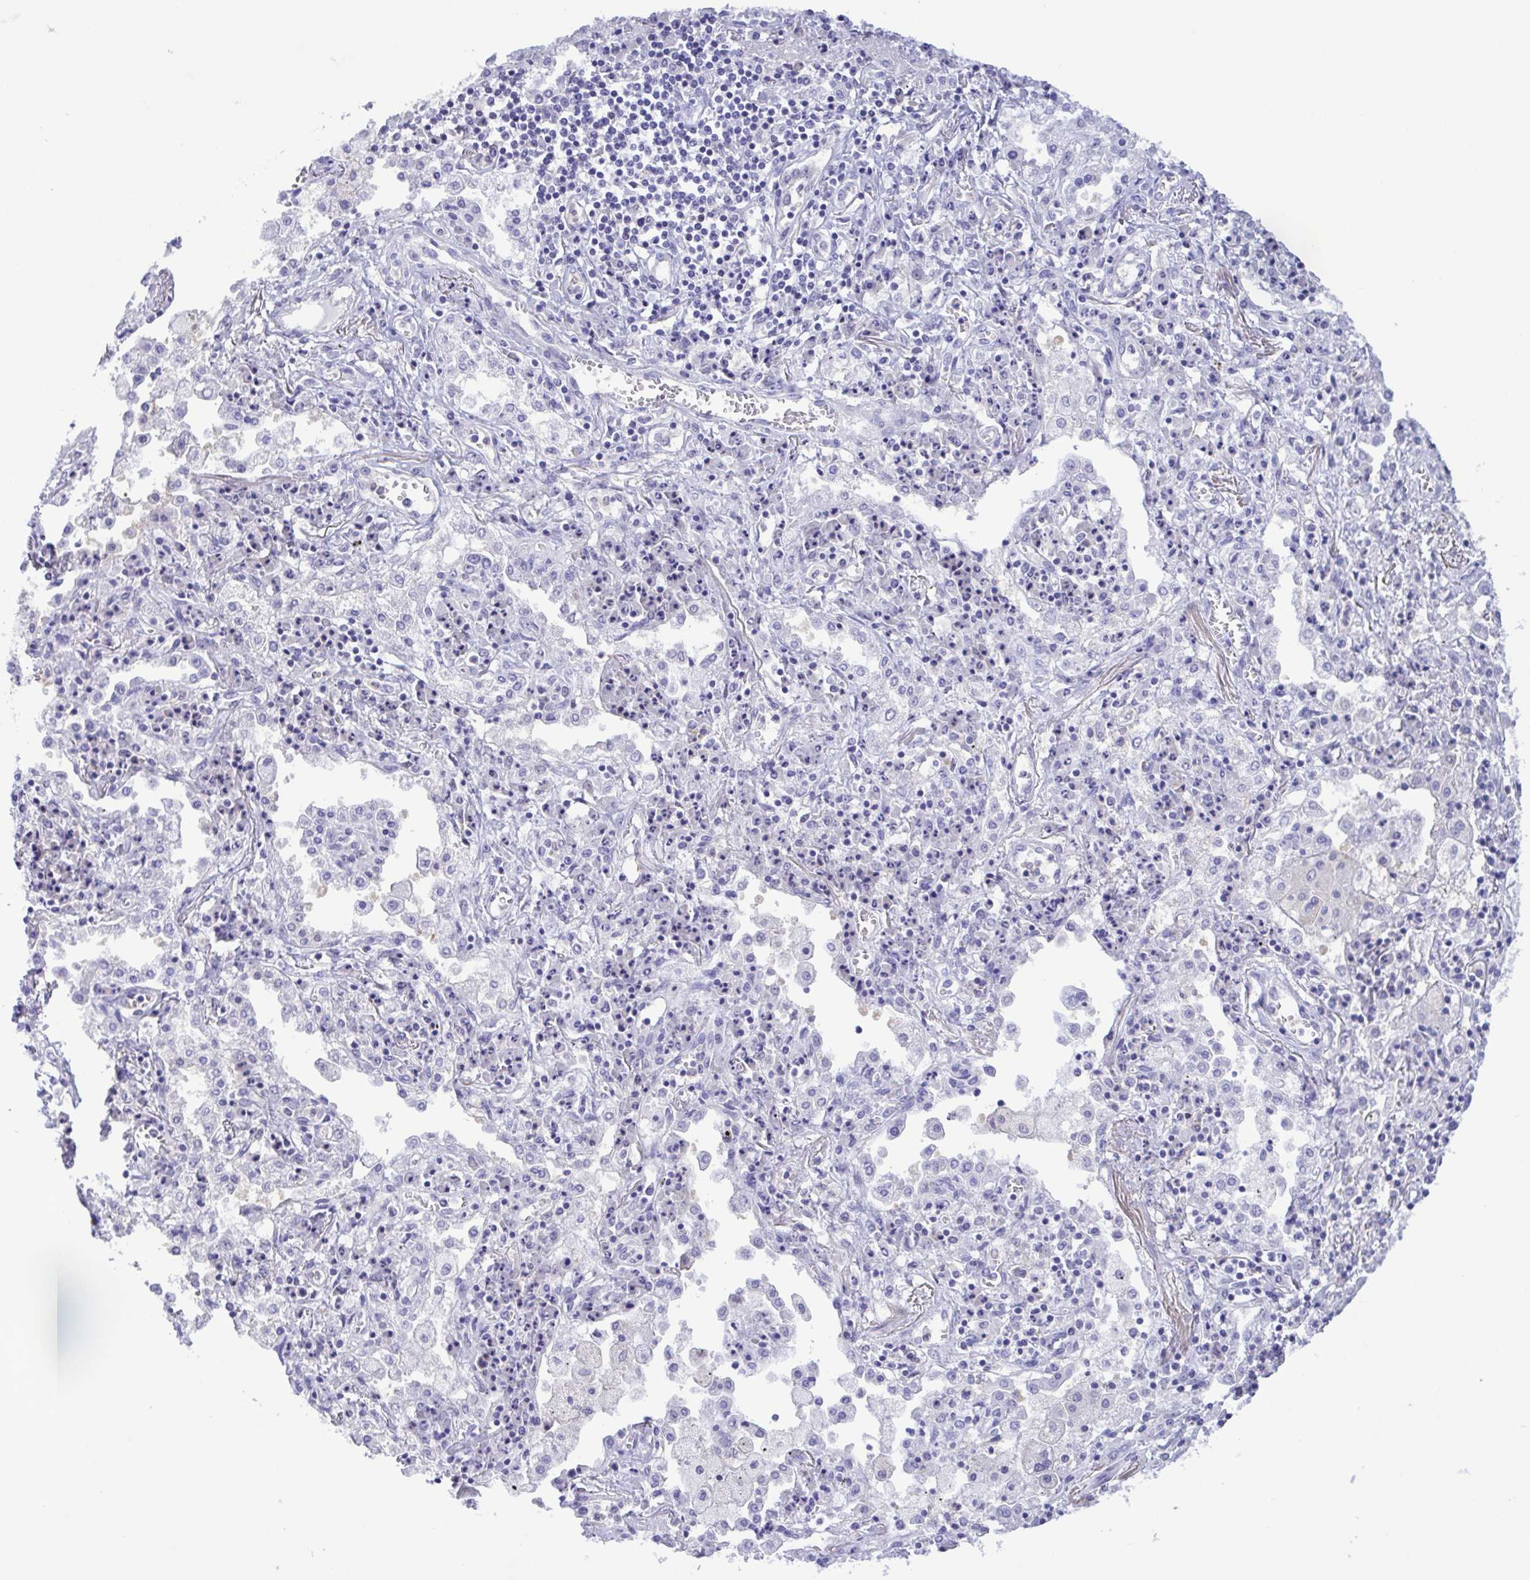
{"staining": {"intensity": "negative", "quantity": "none", "location": "none"}, "tissue": "lung cancer", "cell_type": "Tumor cells", "image_type": "cancer", "snomed": [{"axis": "morphology", "description": "Squamous cell carcinoma, NOS"}, {"axis": "morphology", "description": "Squamous cell carcinoma, metastatic, NOS"}, {"axis": "topography", "description": "Lung"}, {"axis": "topography", "description": "Pleura, NOS"}], "caption": "Lung squamous cell carcinoma was stained to show a protein in brown. There is no significant expression in tumor cells.", "gene": "LDHC", "patient": {"sex": "male", "age": 72}}